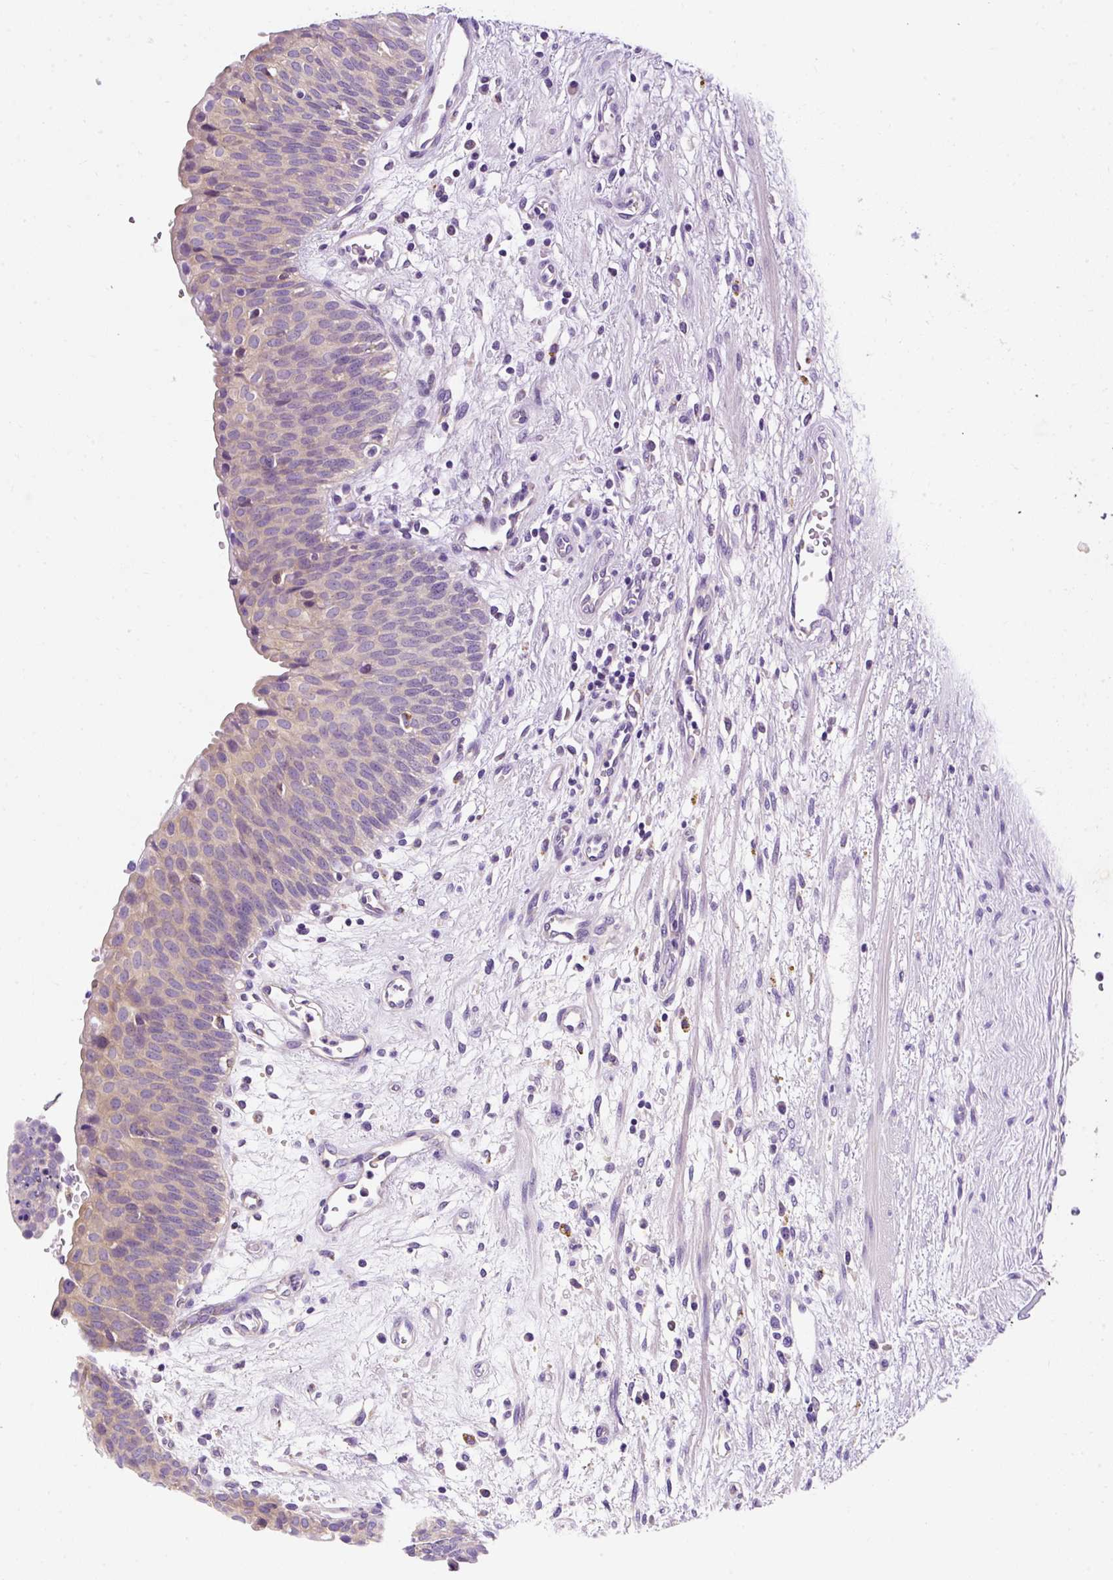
{"staining": {"intensity": "weak", "quantity": "25%-75%", "location": "cytoplasmic/membranous"}, "tissue": "urinary bladder", "cell_type": "Urothelial cells", "image_type": "normal", "snomed": [{"axis": "morphology", "description": "Normal tissue, NOS"}, {"axis": "topography", "description": "Urinary bladder"}], "caption": "Immunohistochemistry (IHC) micrograph of benign urinary bladder: urinary bladder stained using immunohistochemistry shows low levels of weak protein expression localized specifically in the cytoplasmic/membranous of urothelial cells, appearing as a cytoplasmic/membranous brown color.", "gene": "OR4K15", "patient": {"sex": "male", "age": 55}}